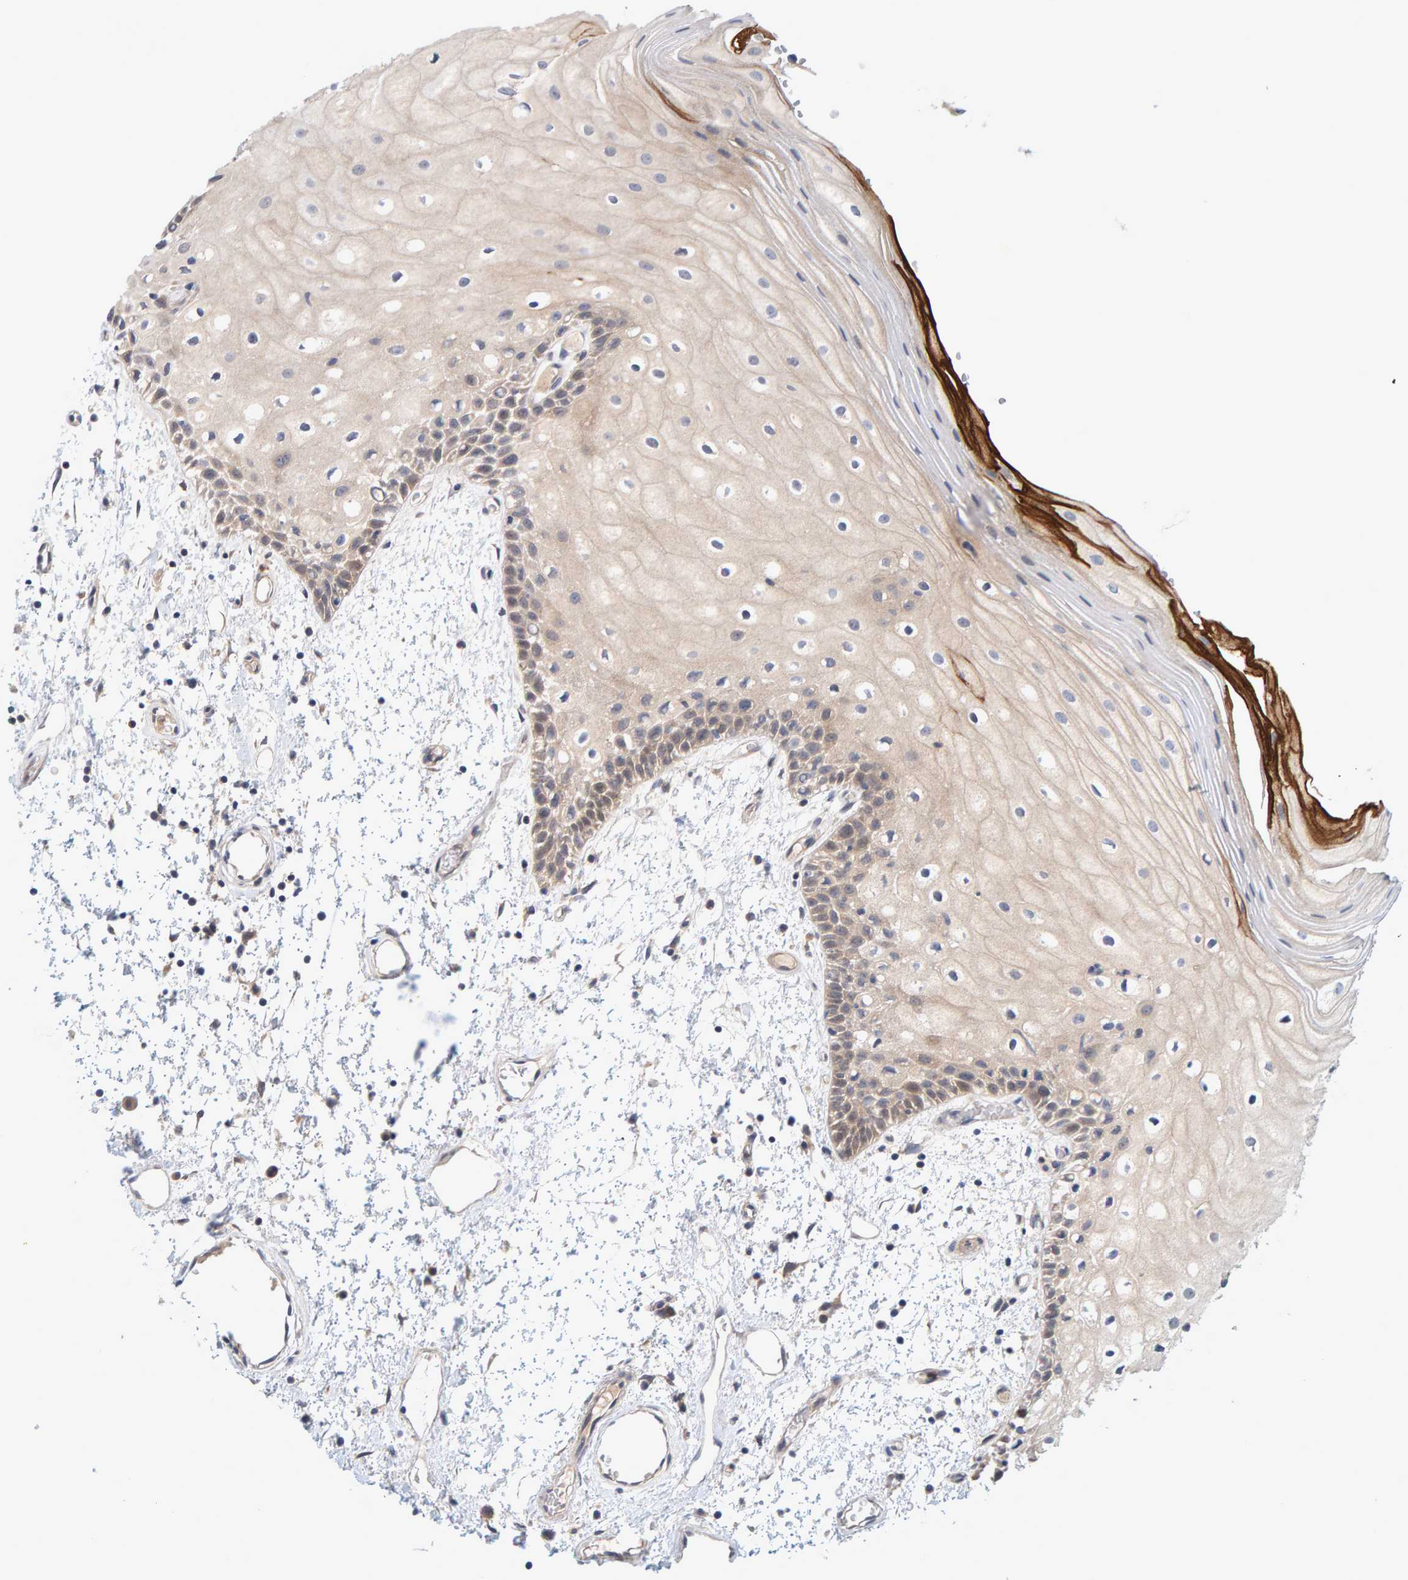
{"staining": {"intensity": "weak", "quantity": "<25%", "location": "cytoplasmic/membranous"}, "tissue": "oral mucosa", "cell_type": "Squamous epithelial cells", "image_type": "normal", "snomed": [{"axis": "morphology", "description": "Normal tissue, NOS"}, {"axis": "topography", "description": "Oral tissue"}], "caption": "DAB immunohistochemical staining of unremarkable oral mucosa exhibits no significant expression in squamous epithelial cells.", "gene": "TATDN1", "patient": {"sex": "male", "age": 52}}